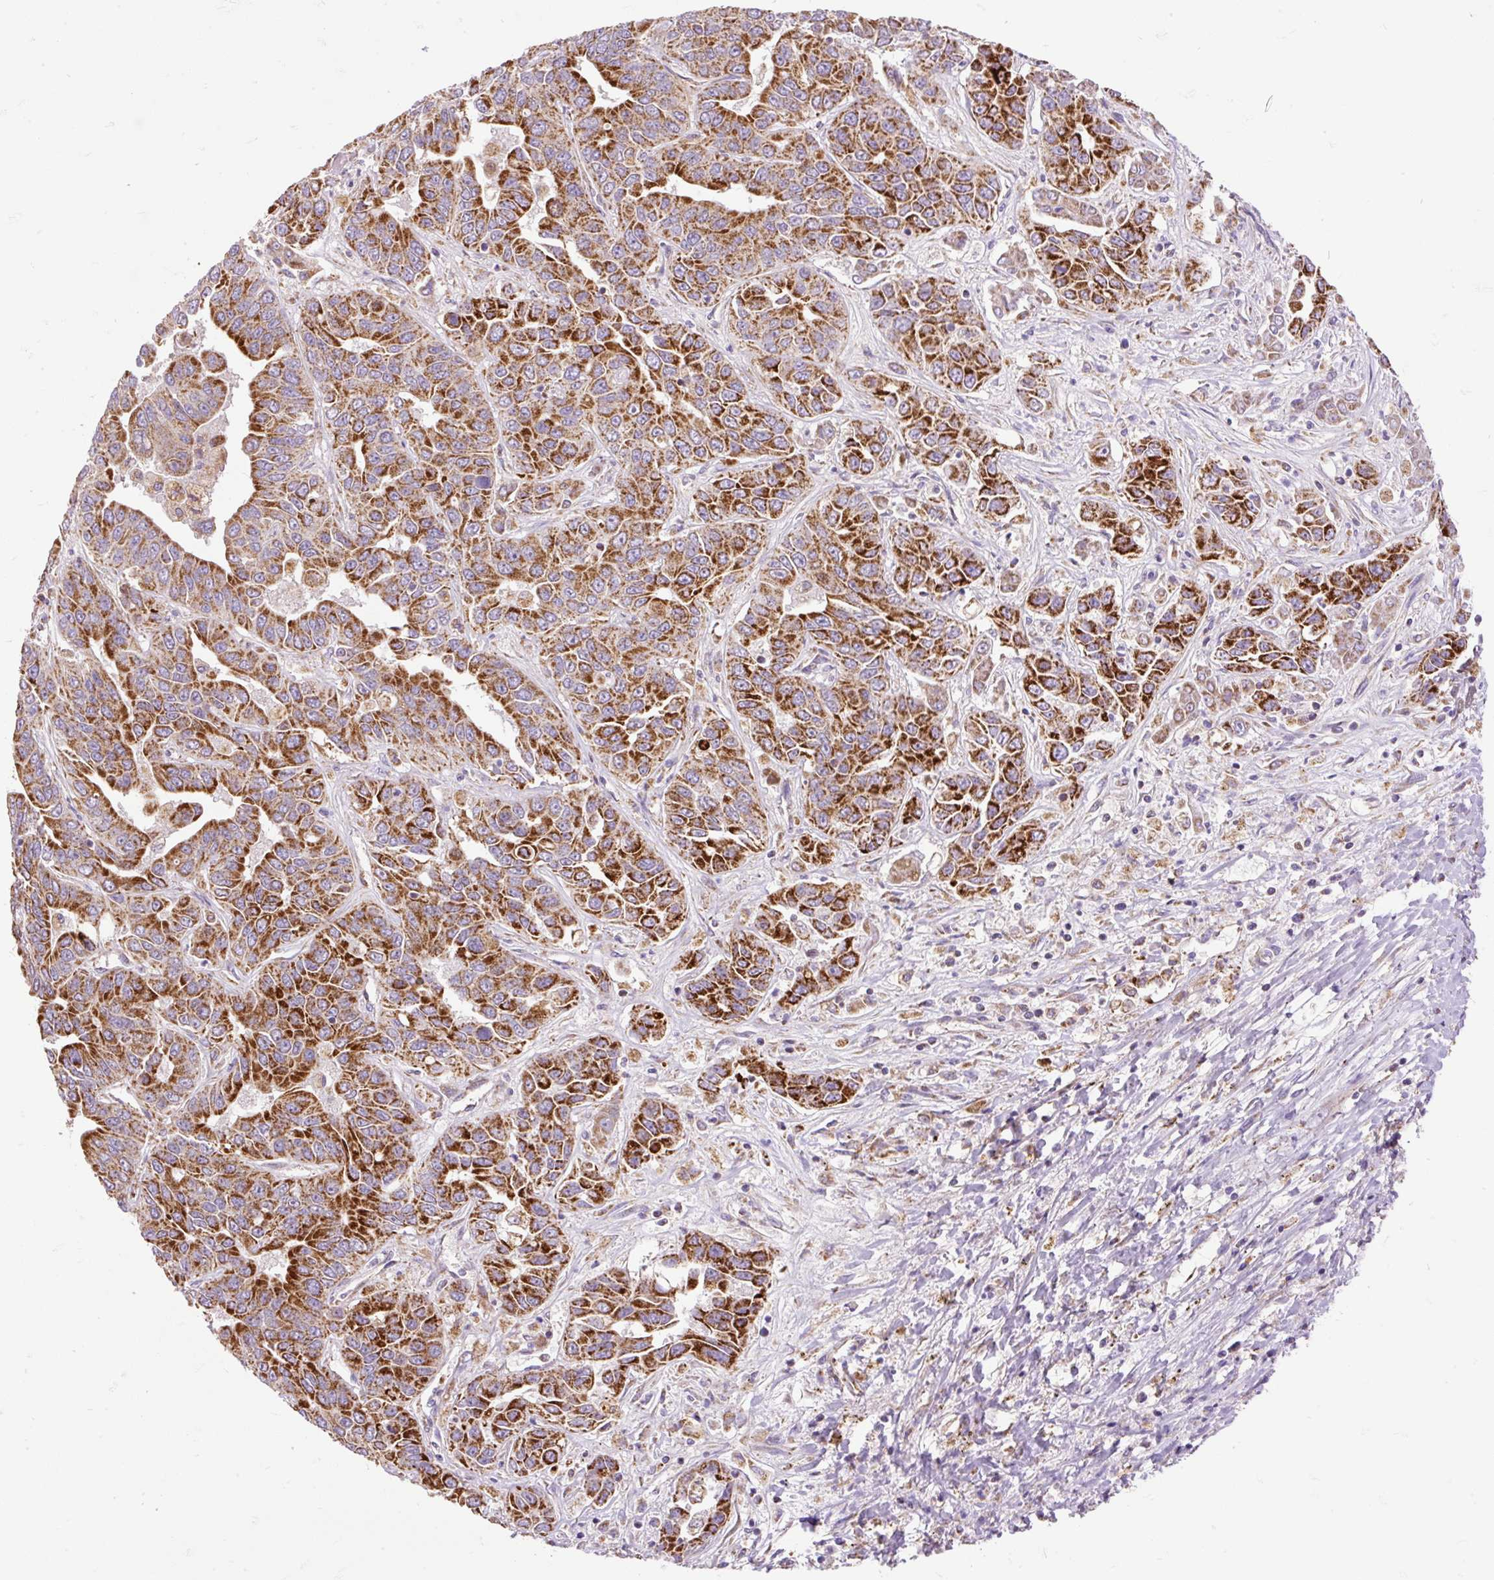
{"staining": {"intensity": "strong", "quantity": ">75%", "location": "cytoplasmic/membranous"}, "tissue": "liver cancer", "cell_type": "Tumor cells", "image_type": "cancer", "snomed": [{"axis": "morphology", "description": "Cholangiocarcinoma"}, {"axis": "topography", "description": "Liver"}], "caption": "Immunohistochemistry (IHC) photomicrograph of liver cancer (cholangiocarcinoma) stained for a protein (brown), which exhibits high levels of strong cytoplasmic/membranous staining in about >75% of tumor cells.", "gene": "TOMM40", "patient": {"sex": "female", "age": 52}}